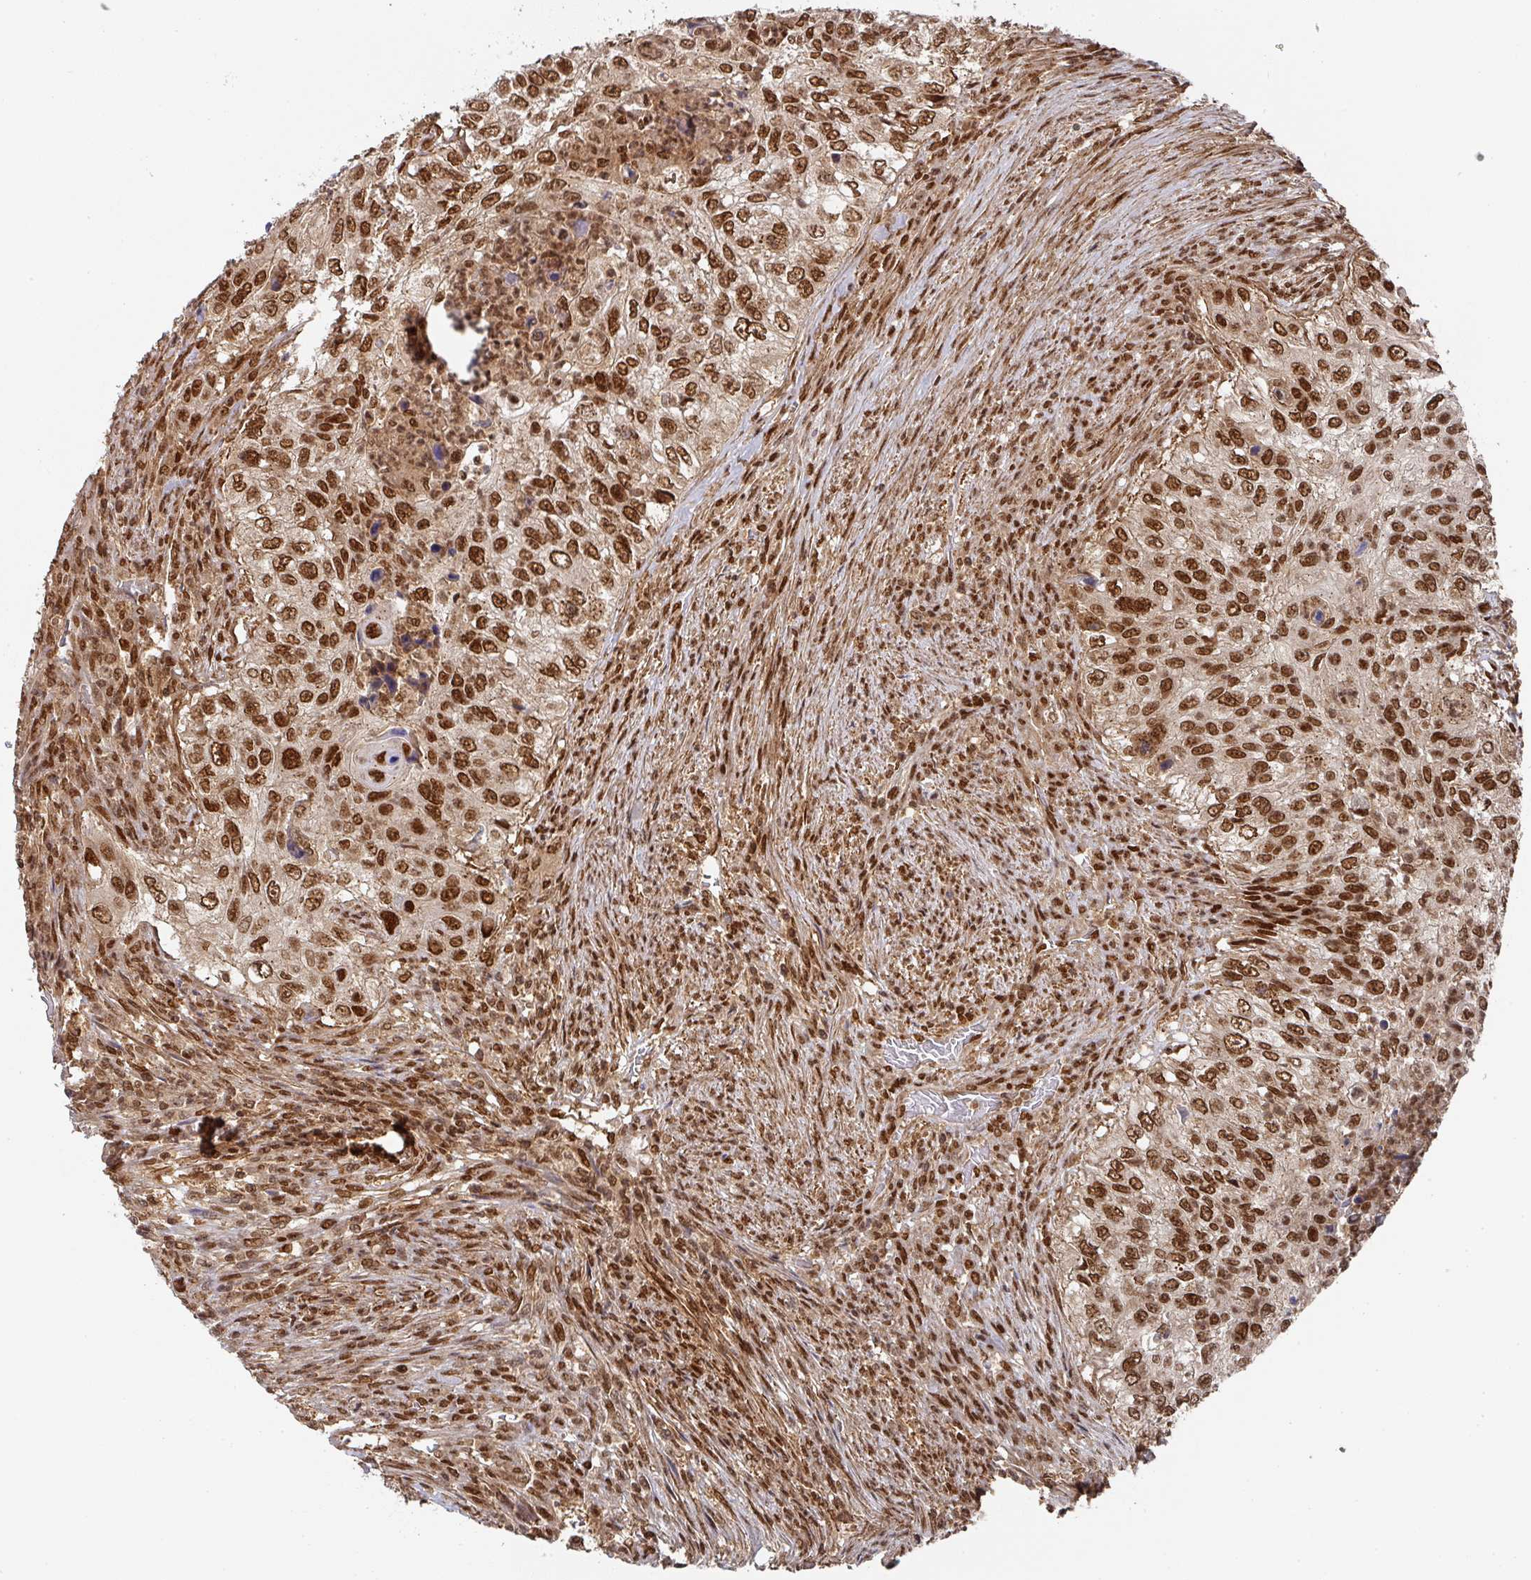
{"staining": {"intensity": "strong", "quantity": ">75%", "location": "nuclear"}, "tissue": "urothelial cancer", "cell_type": "Tumor cells", "image_type": "cancer", "snomed": [{"axis": "morphology", "description": "Urothelial carcinoma, High grade"}, {"axis": "topography", "description": "Urinary bladder"}], "caption": "This photomicrograph displays immunohistochemistry staining of human urothelial cancer, with high strong nuclear staining in approximately >75% of tumor cells.", "gene": "DIDO1", "patient": {"sex": "female", "age": 60}}